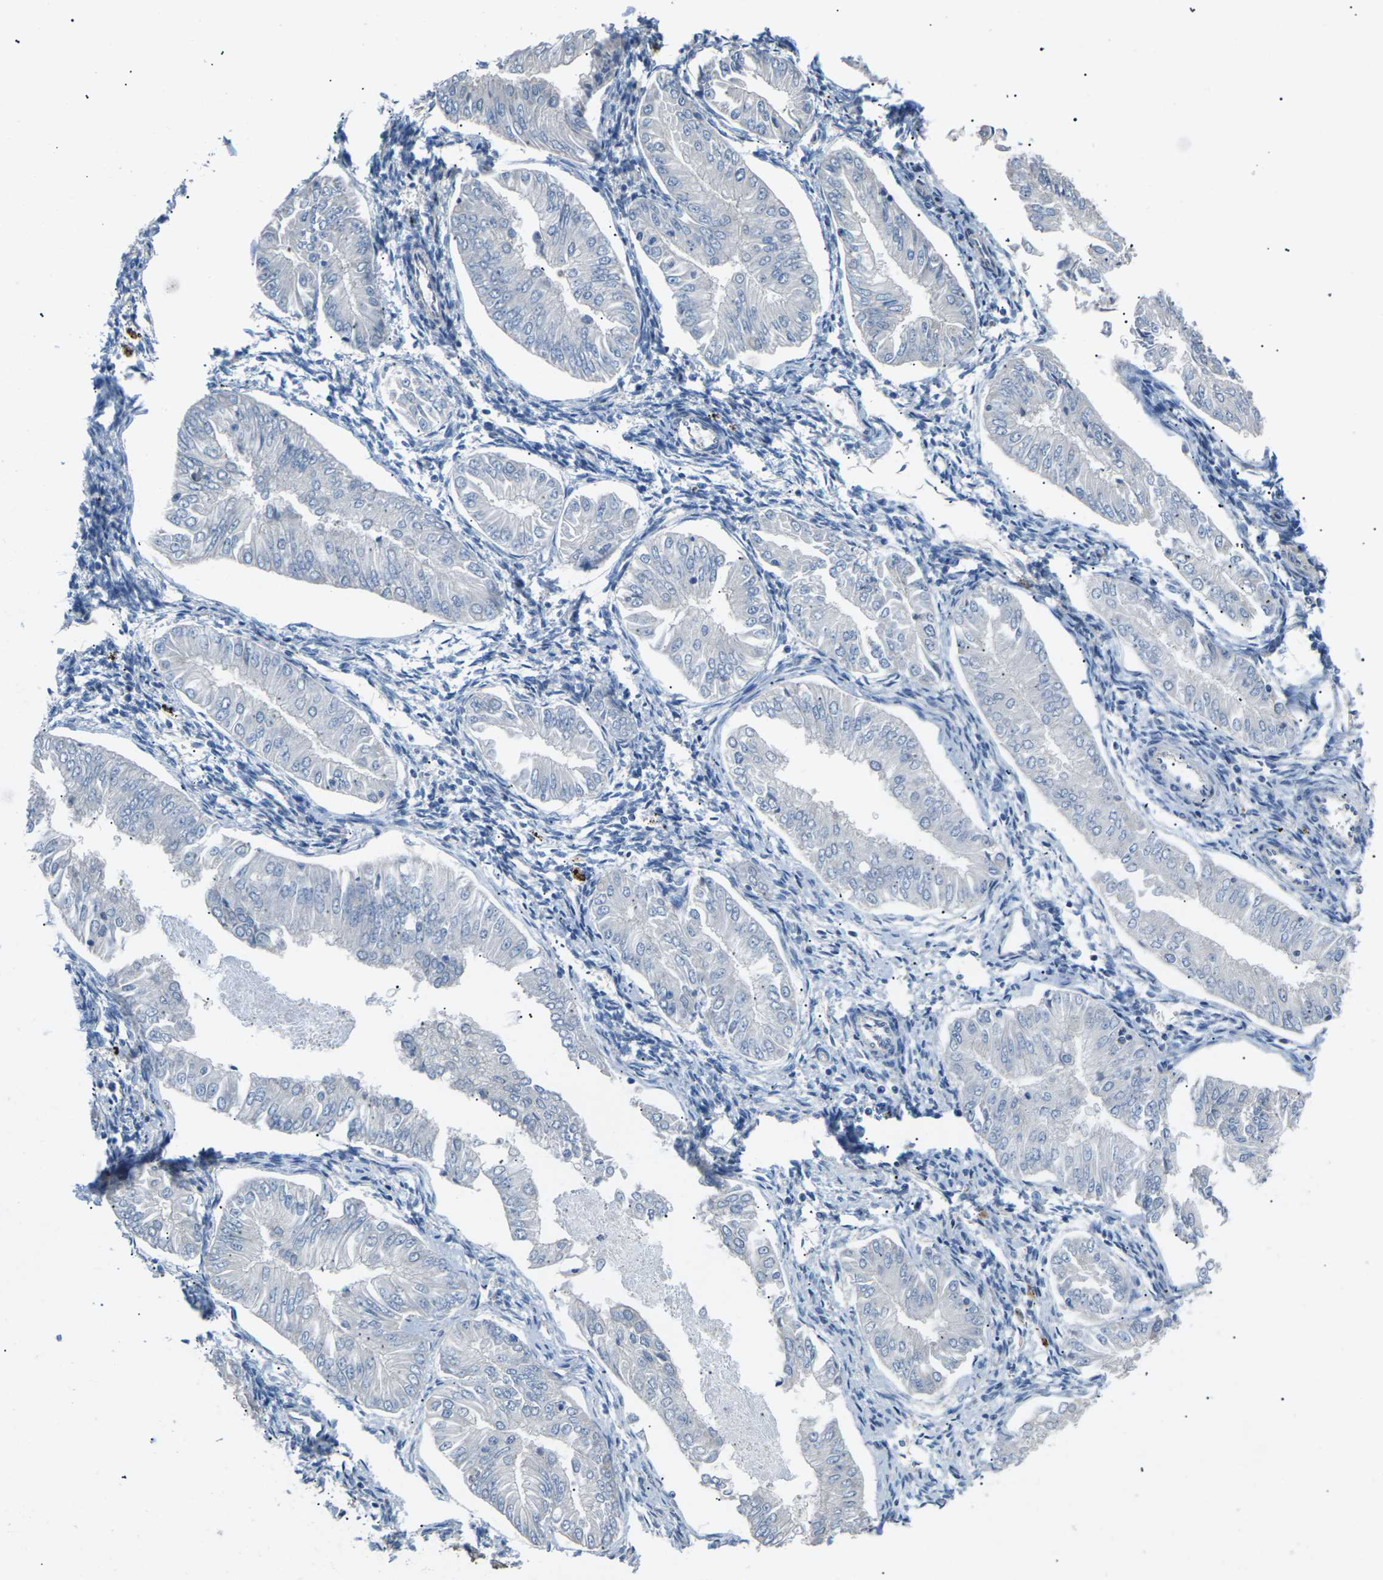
{"staining": {"intensity": "negative", "quantity": "none", "location": "none"}, "tissue": "endometrial cancer", "cell_type": "Tumor cells", "image_type": "cancer", "snomed": [{"axis": "morphology", "description": "Adenocarcinoma, NOS"}, {"axis": "topography", "description": "Endometrium"}], "caption": "This is an immunohistochemistry image of human endometrial cancer. There is no staining in tumor cells.", "gene": "KLHDC8B", "patient": {"sex": "female", "age": 53}}